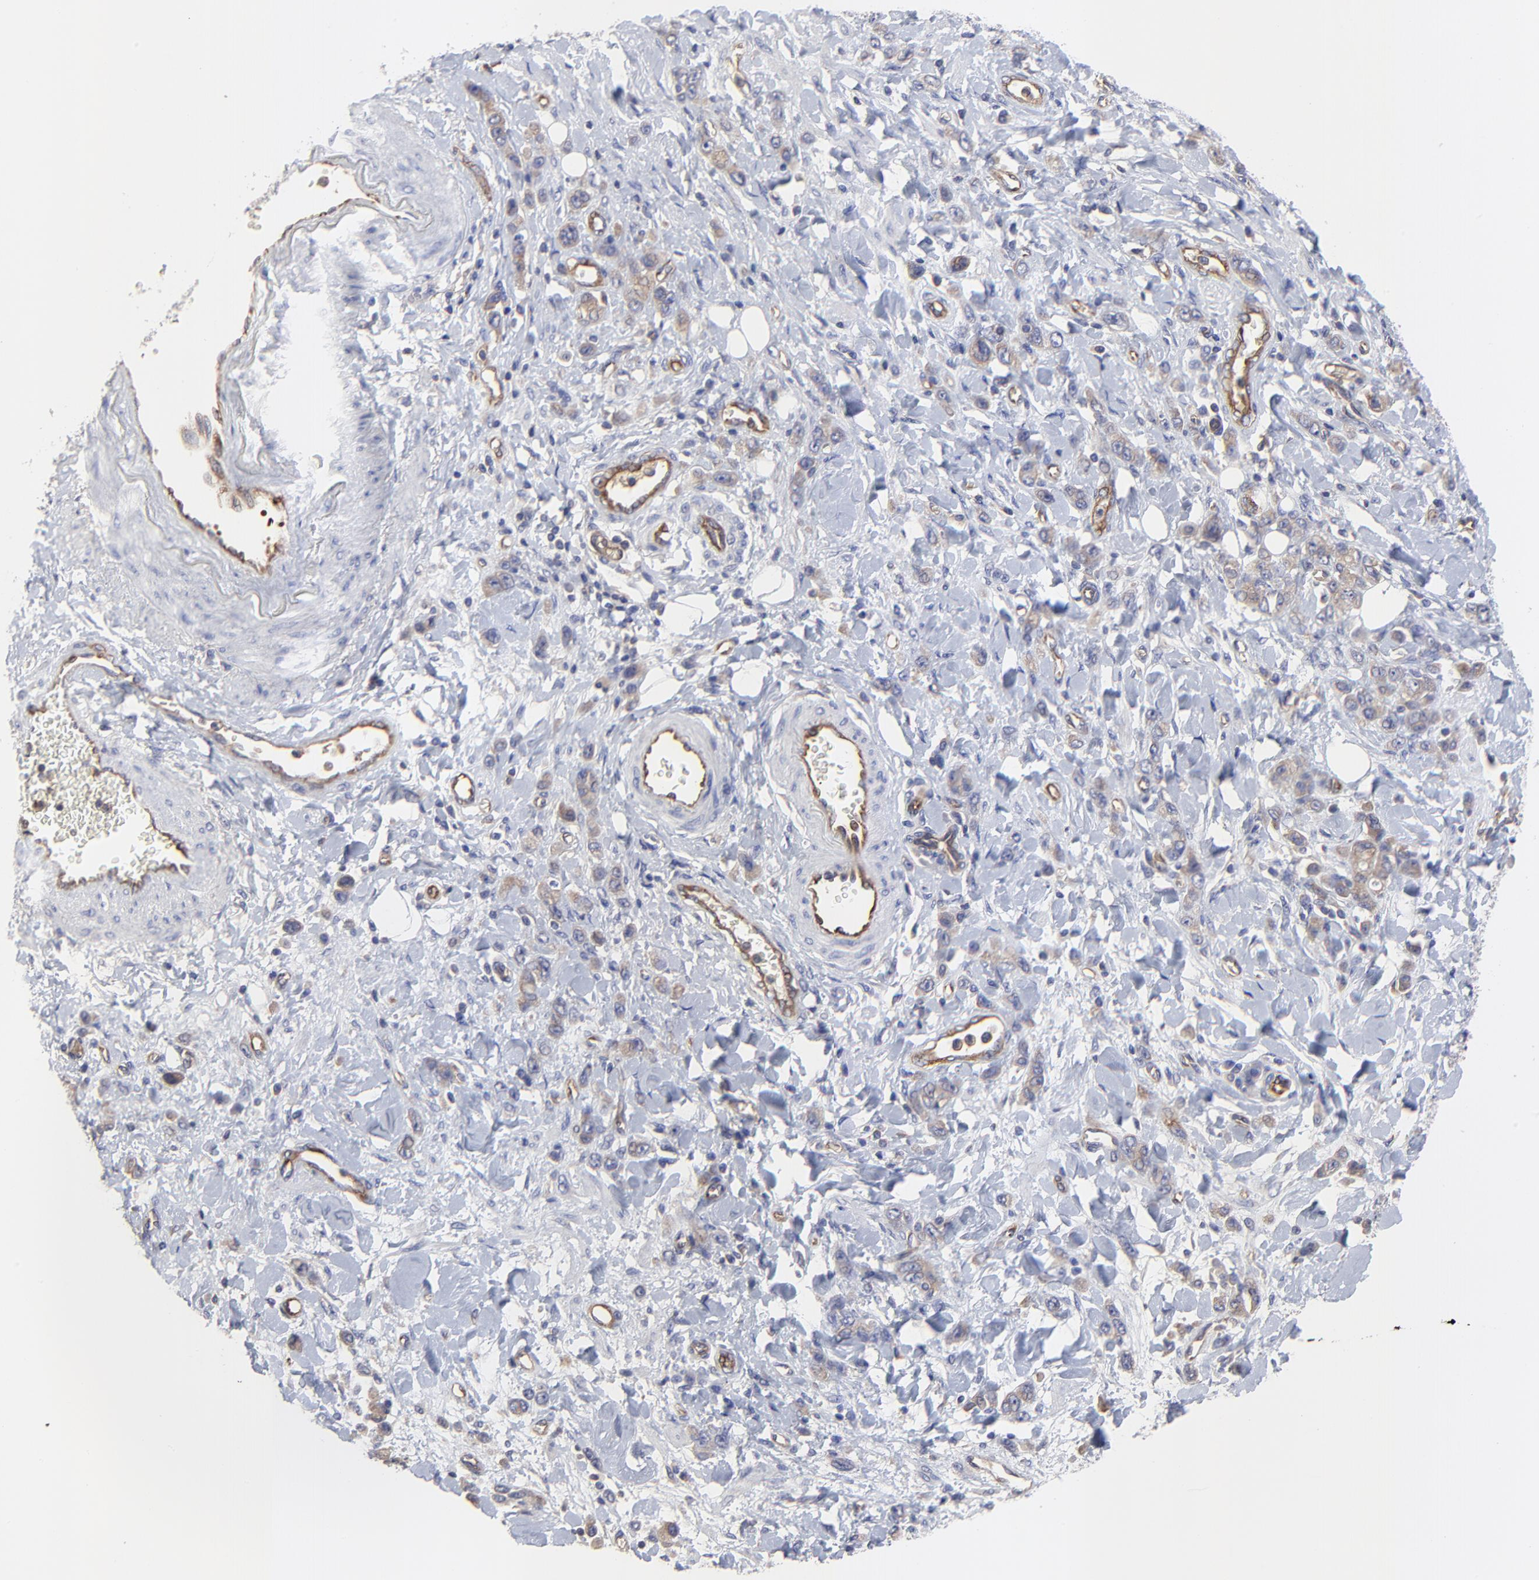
{"staining": {"intensity": "weak", "quantity": "25%-75%", "location": "cytoplasmic/membranous"}, "tissue": "stomach cancer", "cell_type": "Tumor cells", "image_type": "cancer", "snomed": [{"axis": "morphology", "description": "Normal tissue, NOS"}, {"axis": "morphology", "description": "Adenocarcinoma, NOS"}, {"axis": "topography", "description": "Stomach"}], "caption": "Stomach cancer tissue displays weak cytoplasmic/membranous expression in about 25%-75% of tumor cells", "gene": "SULF2", "patient": {"sex": "male", "age": 82}}